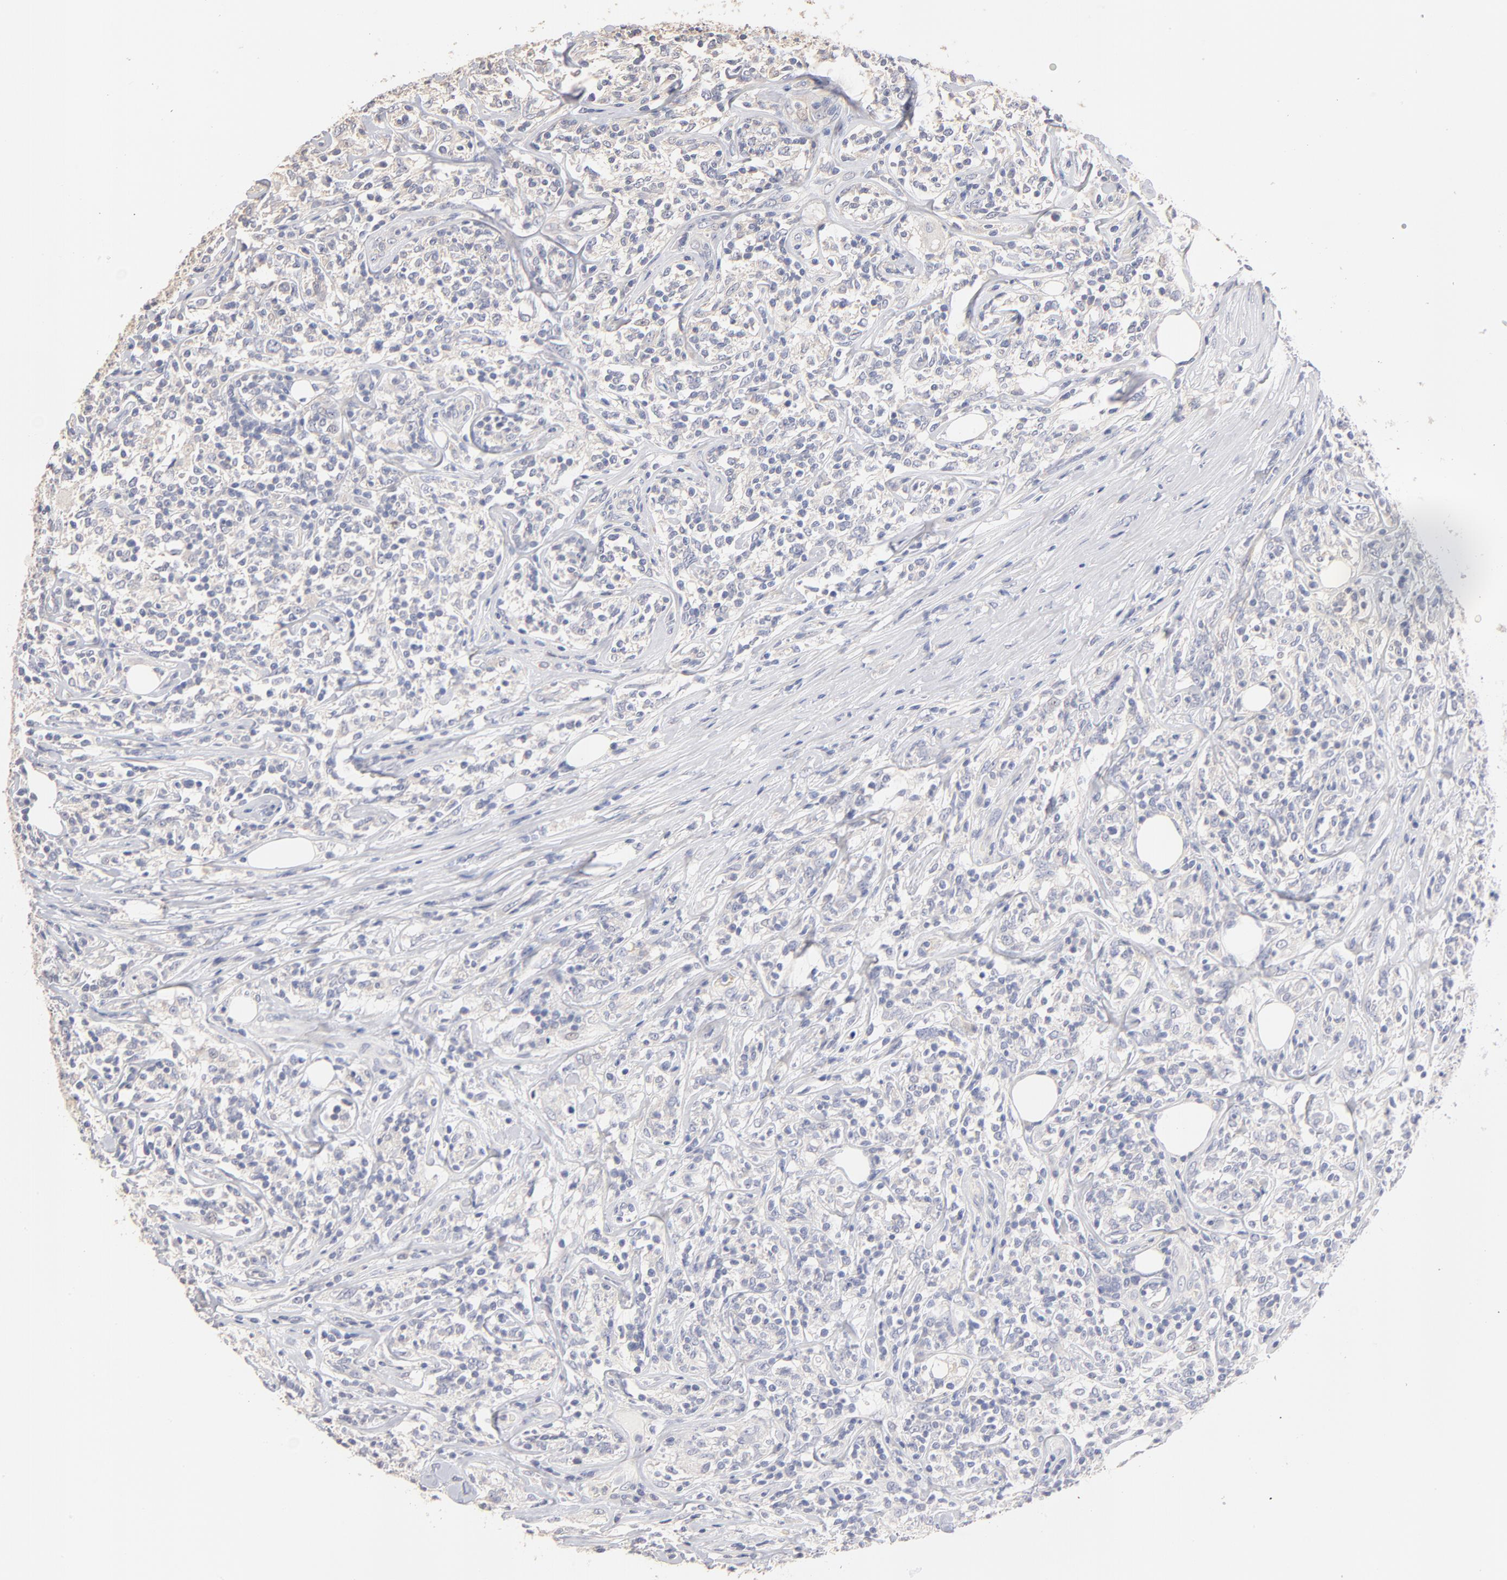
{"staining": {"intensity": "negative", "quantity": "none", "location": "none"}, "tissue": "lymphoma", "cell_type": "Tumor cells", "image_type": "cancer", "snomed": [{"axis": "morphology", "description": "Malignant lymphoma, non-Hodgkin's type, High grade"}, {"axis": "topography", "description": "Ovary"}], "caption": "DAB immunohistochemical staining of lymphoma shows no significant expression in tumor cells. The staining is performed using DAB brown chromogen with nuclei counter-stained in using hematoxylin.", "gene": "ITGA8", "patient": {"sex": "female", "age": 56}}